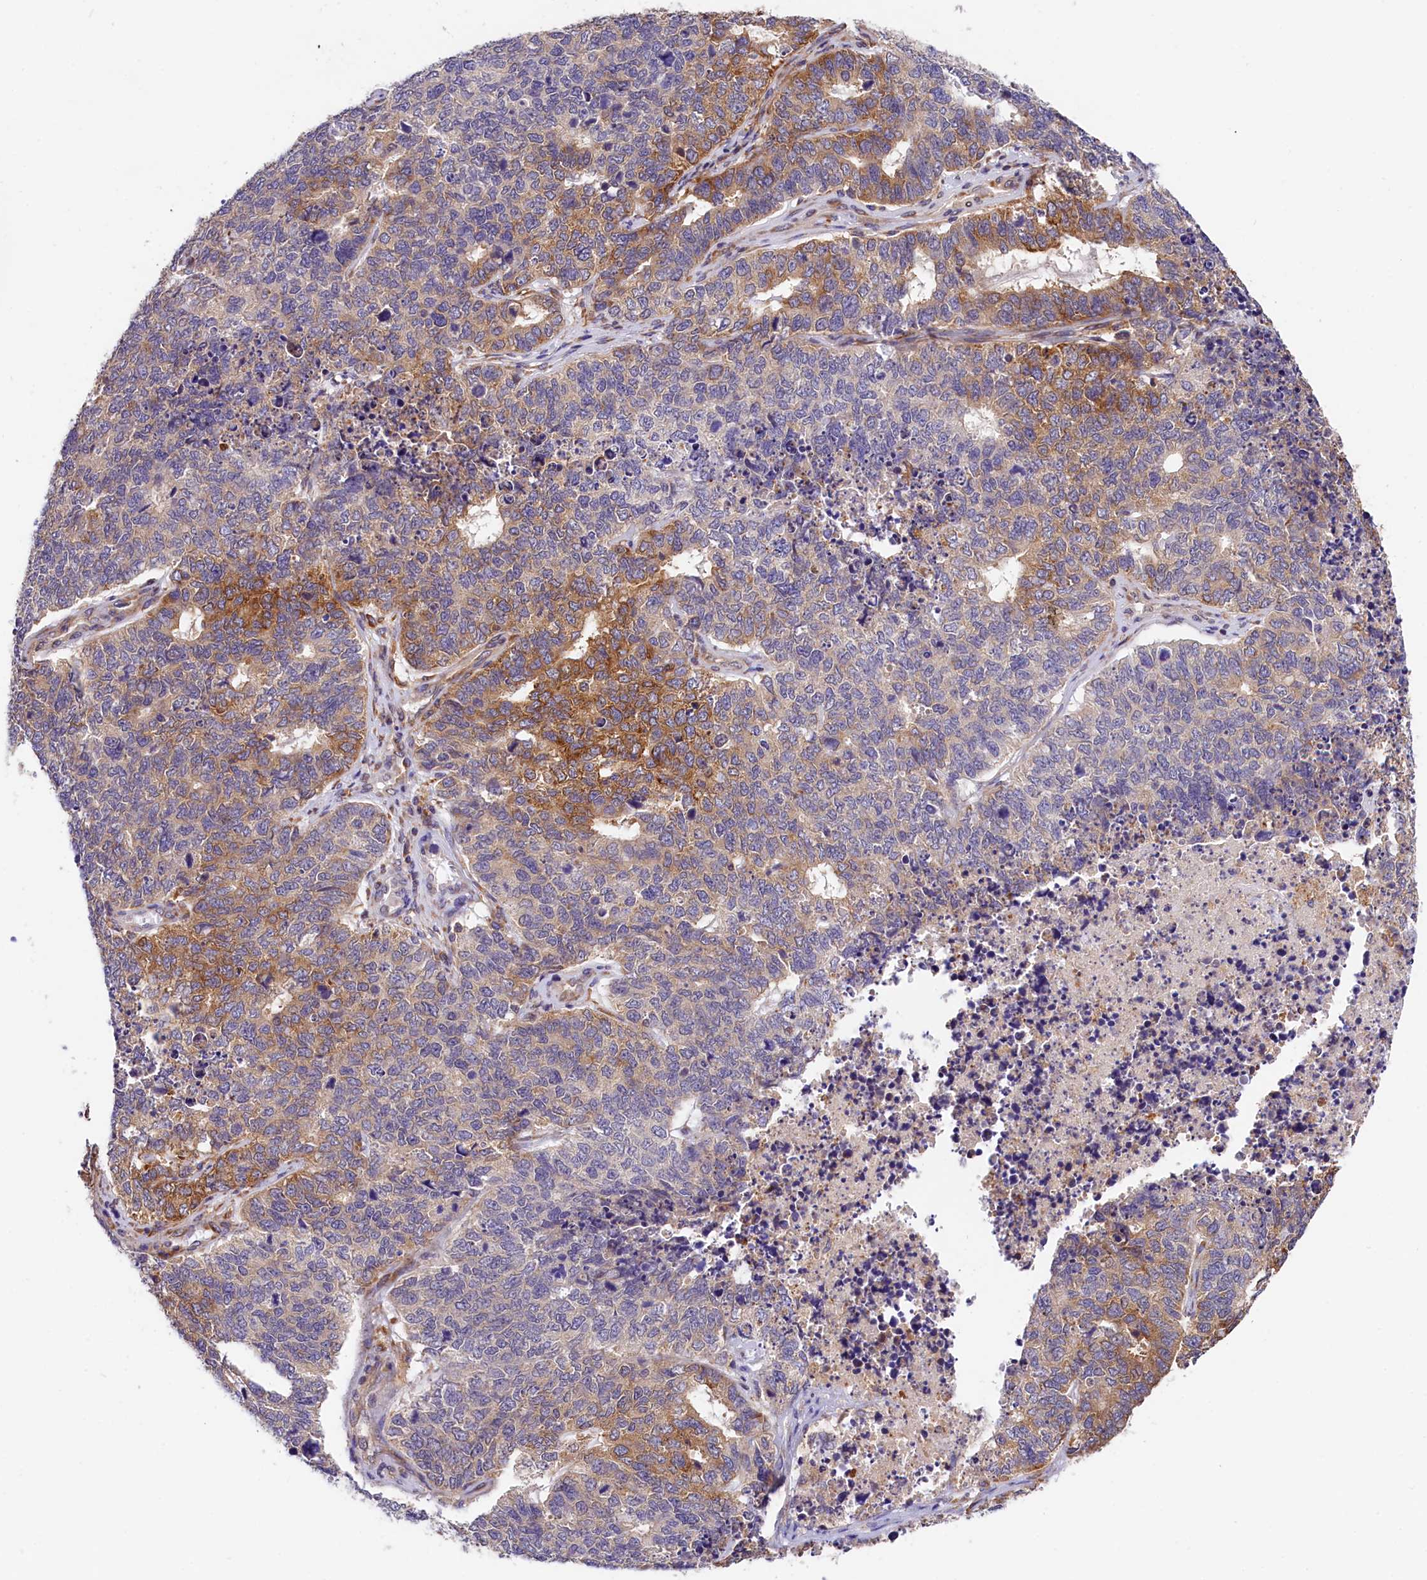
{"staining": {"intensity": "moderate", "quantity": "<25%", "location": "cytoplasmic/membranous"}, "tissue": "cervical cancer", "cell_type": "Tumor cells", "image_type": "cancer", "snomed": [{"axis": "morphology", "description": "Squamous cell carcinoma, NOS"}, {"axis": "topography", "description": "Cervix"}], "caption": "The image displays immunohistochemical staining of cervical cancer. There is moderate cytoplasmic/membranous expression is present in approximately <25% of tumor cells. Immunohistochemistry stains the protein of interest in brown and the nuclei are stained blue.", "gene": "OAS3", "patient": {"sex": "female", "age": 63}}